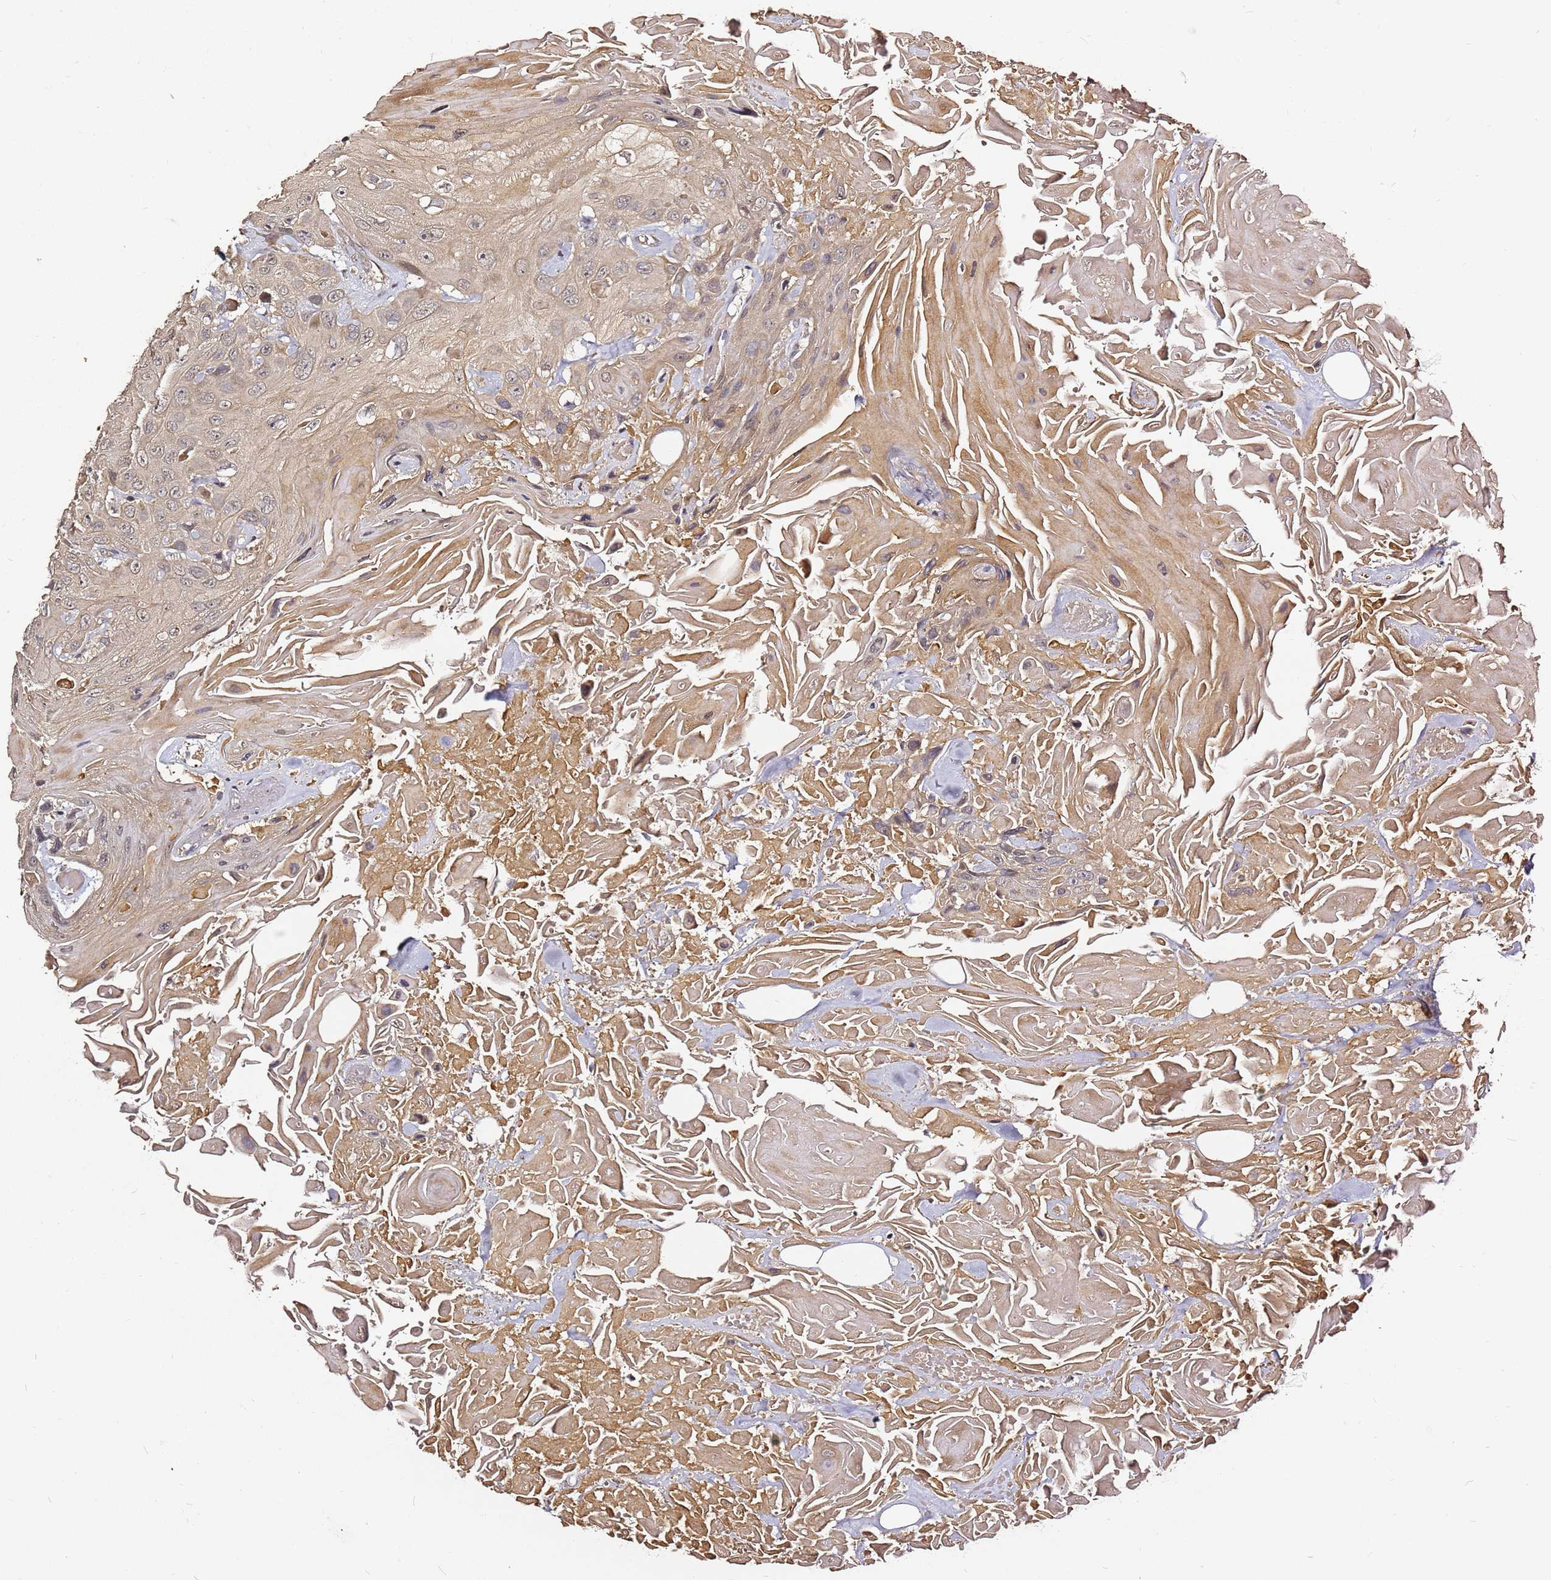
{"staining": {"intensity": "weak", "quantity": "25%-75%", "location": "cytoplasmic/membranous"}, "tissue": "head and neck cancer", "cell_type": "Tumor cells", "image_type": "cancer", "snomed": [{"axis": "morphology", "description": "Squamous cell carcinoma, NOS"}, {"axis": "topography", "description": "Head-Neck"}], "caption": "Head and neck cancer stained with immunohistochemistry demonstrates weak cytoplasmic/membranous positivity in approximately 25%-75% of tumor cells.", "gene": "C6orf136", "patient": {"sex": "male", "age": 81}}